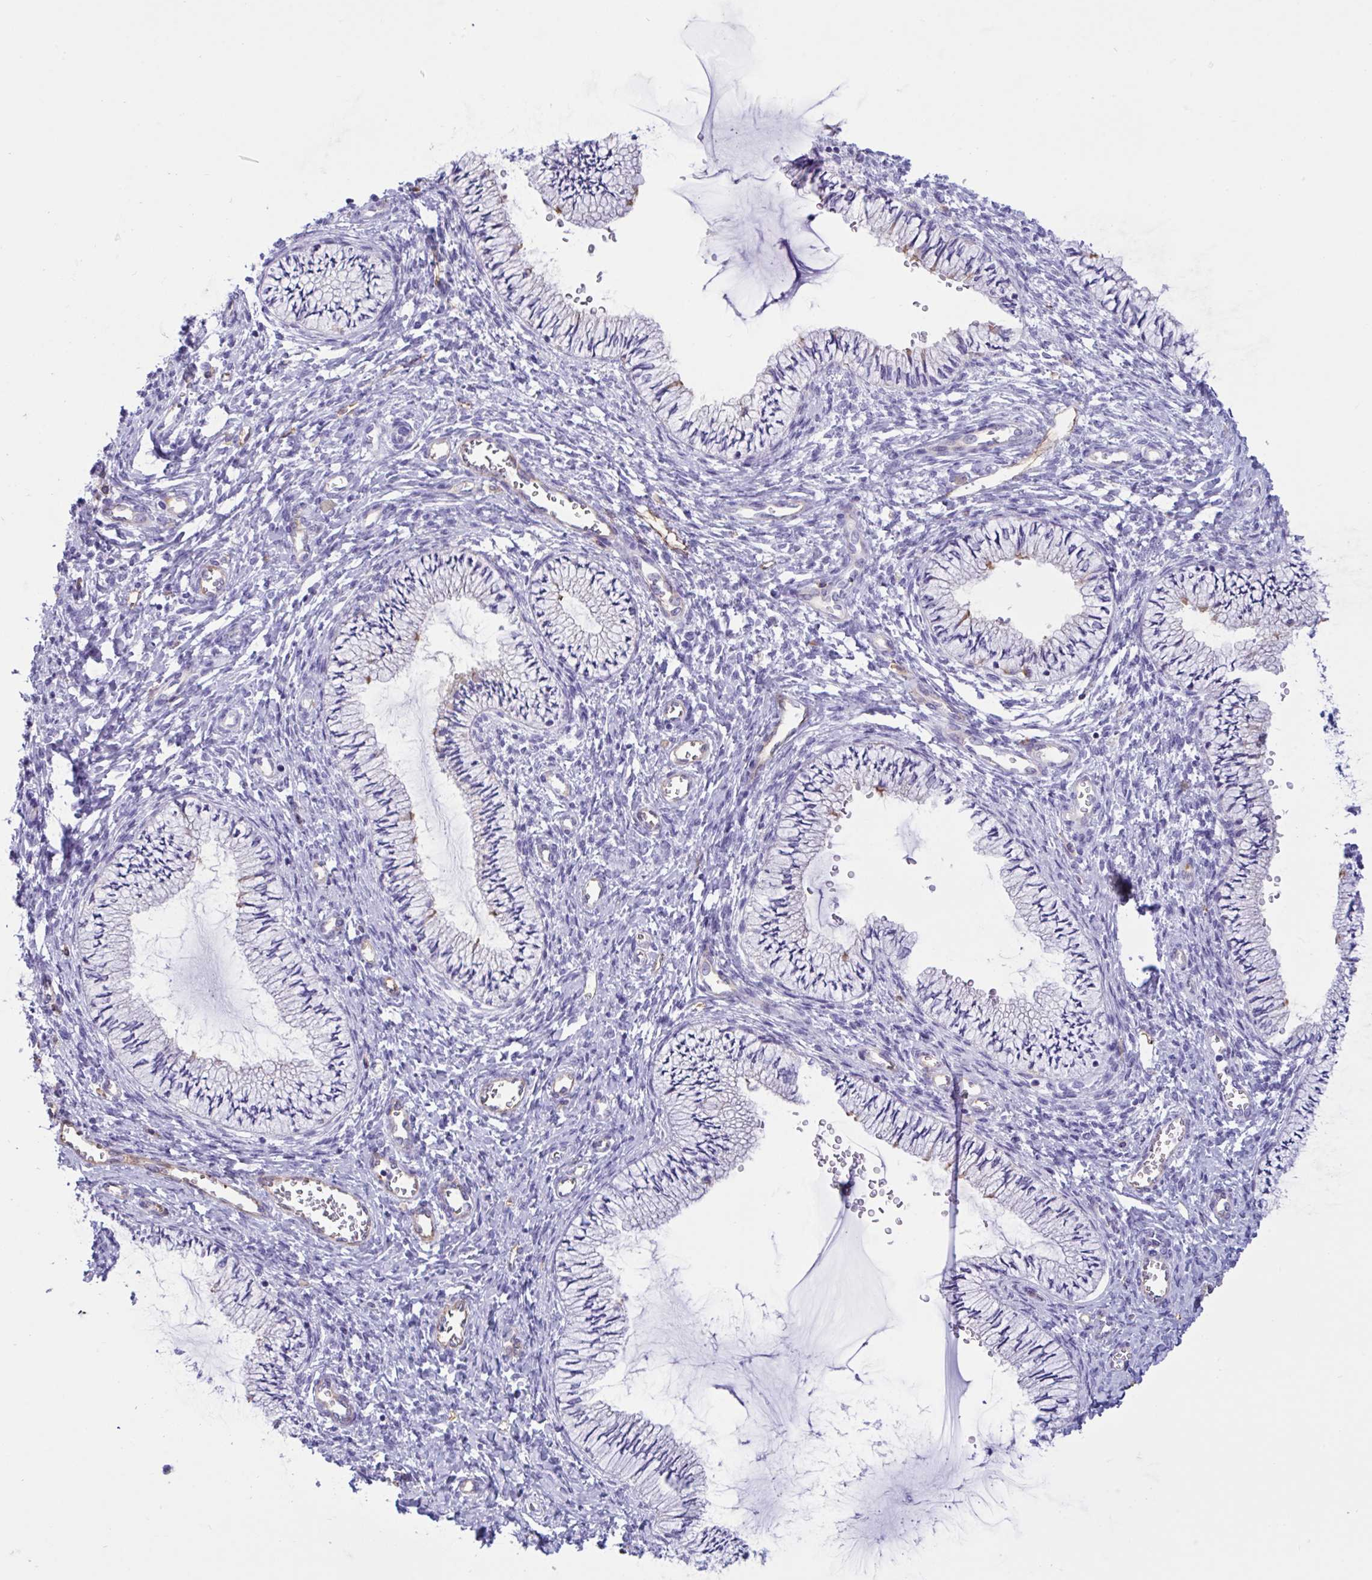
{"staining": {"intensity": "negative", "quantity": "none", "location": "none"}, "tissue": "cervix", "cell_type": "Glandular cells", "image_type": "normal", "snomed": [{"axis": "morphology", "description": "Normal tissue, NOS"}, {"axis": "topography", "description": "Cervix"}], "caption": "A histopathology image of human cervix is negative for staining in glandular cells.", "gene": "RPL22L1", "patient": {"sex": "female", "age": 24}}